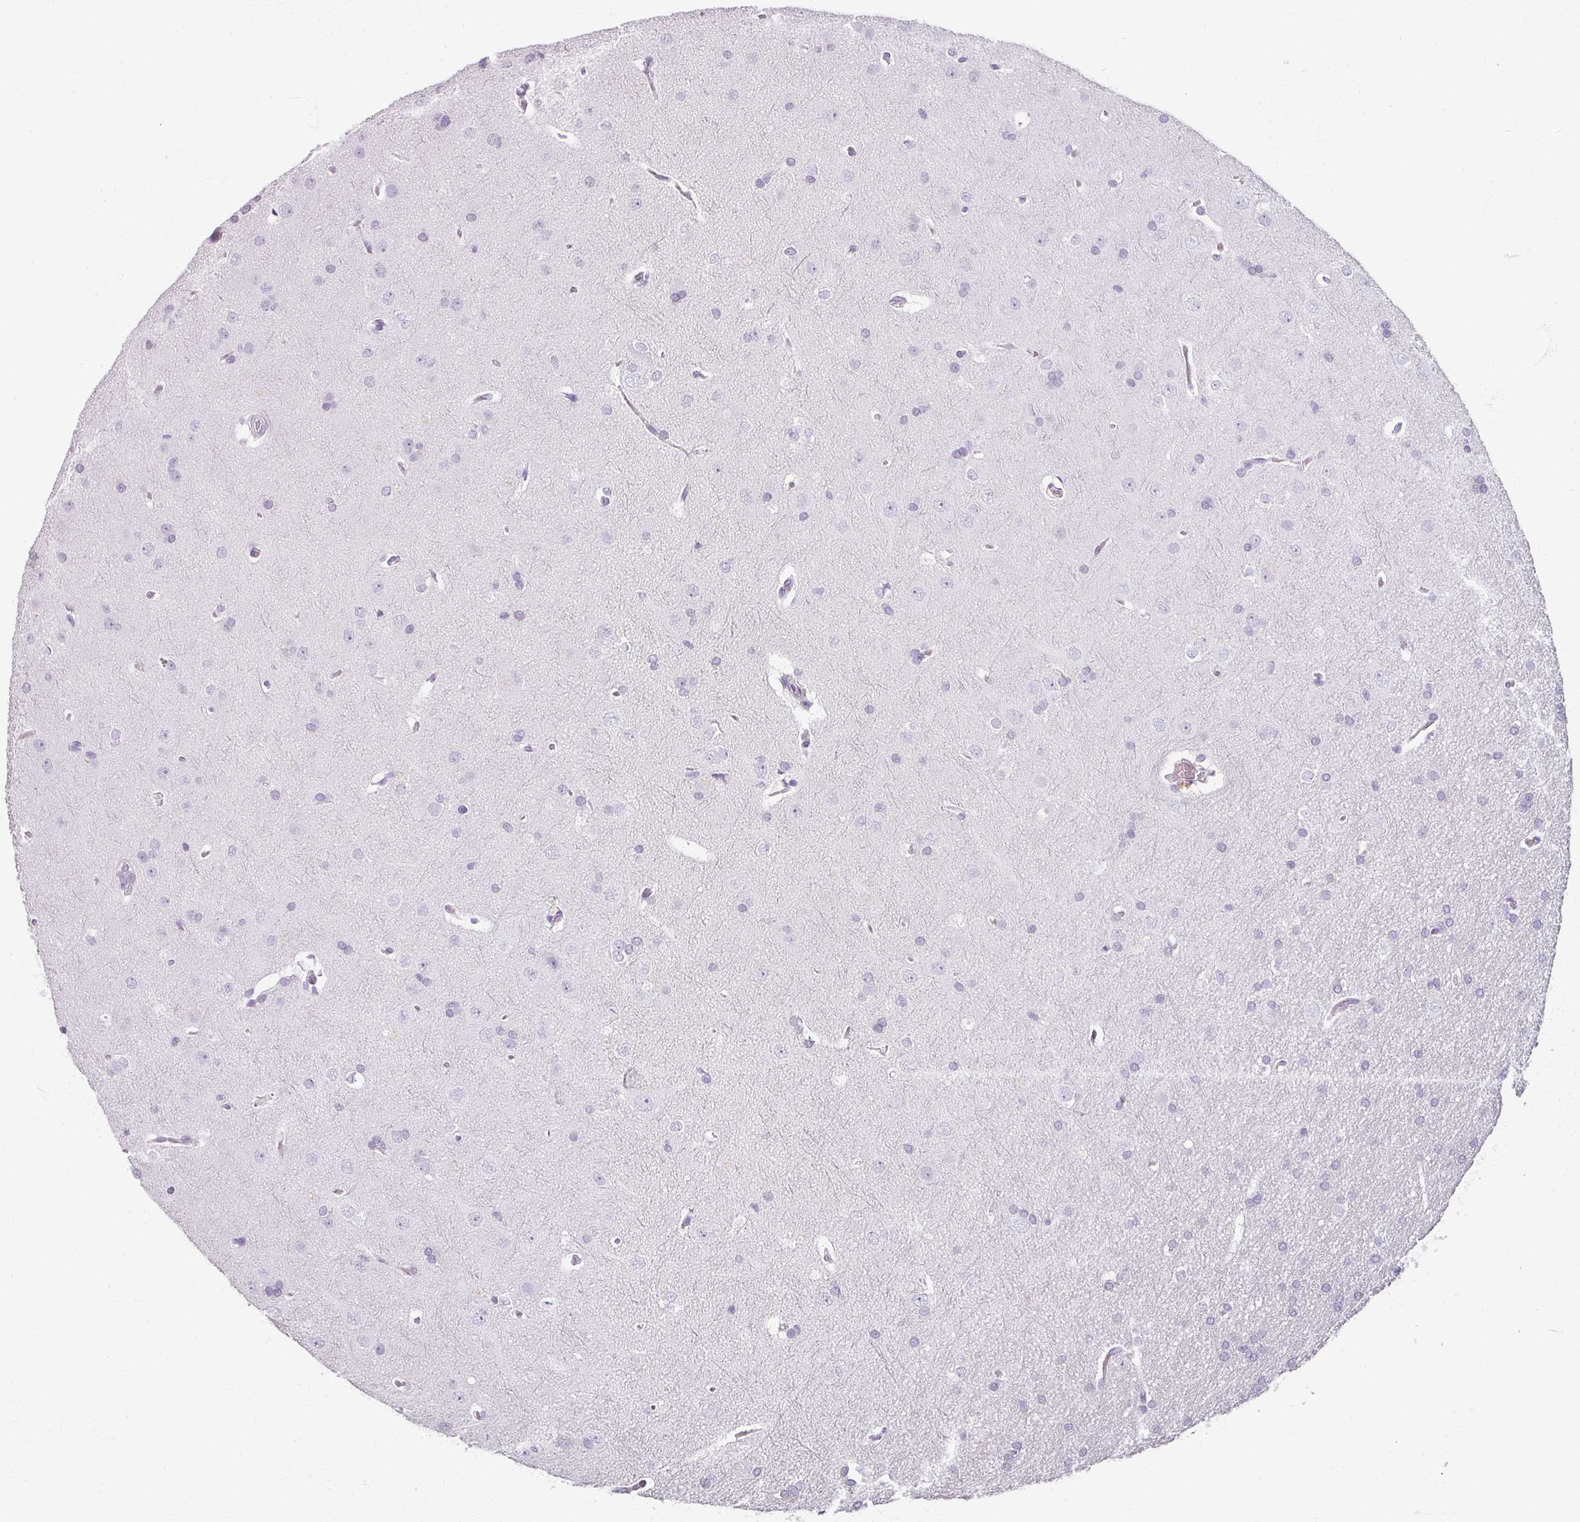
{"staining": {"intensity": "negative", "quantity": "none", "location": "none"}, "tissue": "glioma", "cell_type": "Tumor cells", "image_type": "cancer", "snomed": [{"axis": "morphology", "description": "Glioma, malignant, Low grade"}, {"axis": "topography", "description": "Brain"}], "caption": "Histopathology image shows no protein positivity in tumor cells of glioma tissue.", "gene": "REG3G", "patient": {"sex": "female", "age": 34}}